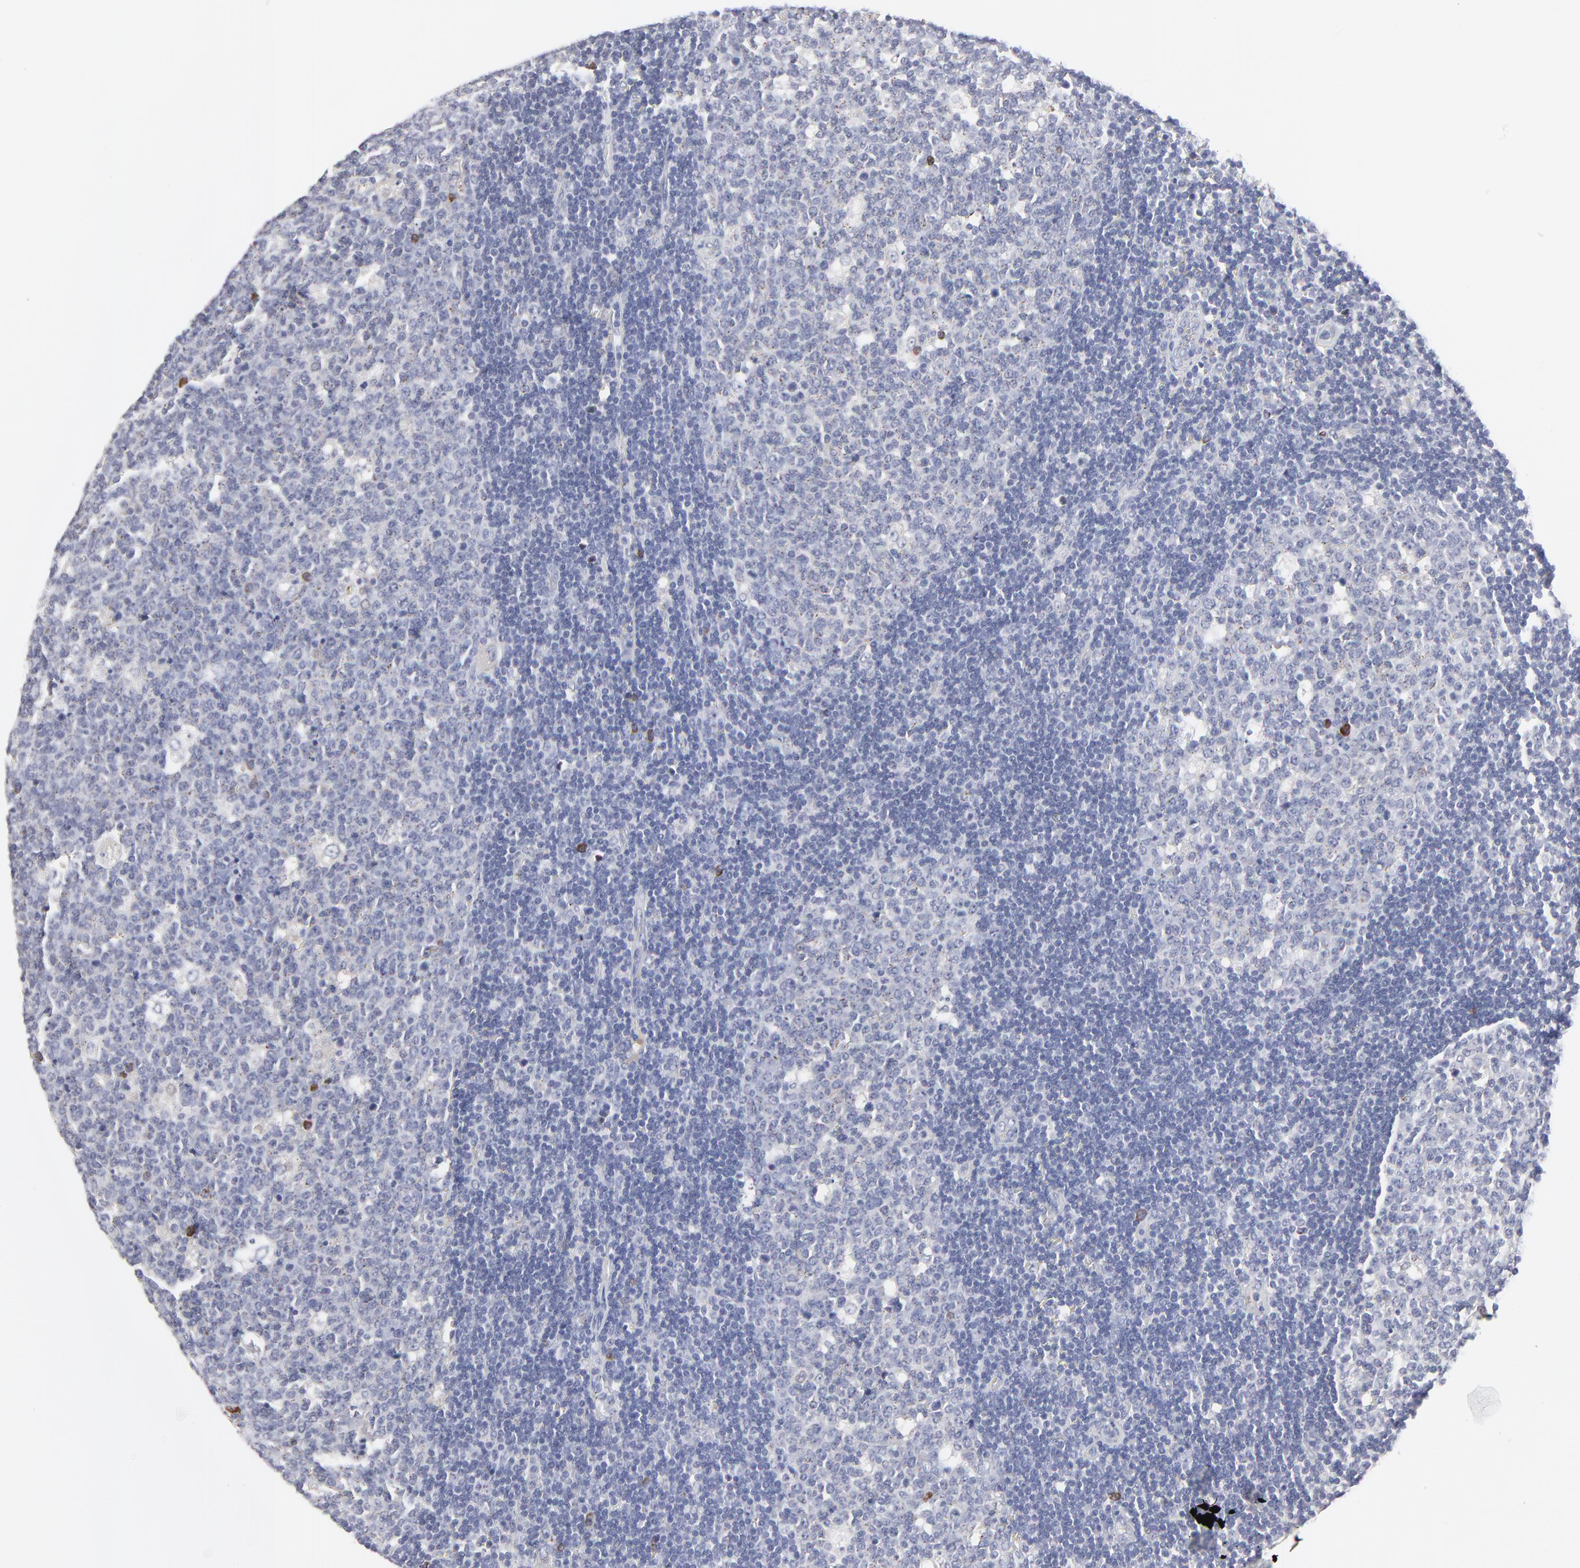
{"staining": {"intensity": "negative", "quantity": "none", "location": "none"}, "tissue": "lymph node", "cell_type": "Germinal center cells", "image_type": "normal", "snomed": [{"axis": "morphology", "description": "Normal tissue, NOS"}, {"axis": "topography", "description": "Lymph node"}, {"axis": "topography", "description": "Salivary gland"}], "caption": "IHC of unremarkable human lymph node reveals no staining in germinal center cells. The staining is performed using DAB brown chromogen with nuclei counter-stained in using hematoxylin.", "gene": "TRIM22", "patient": {"sex": "male", "age": 8}}